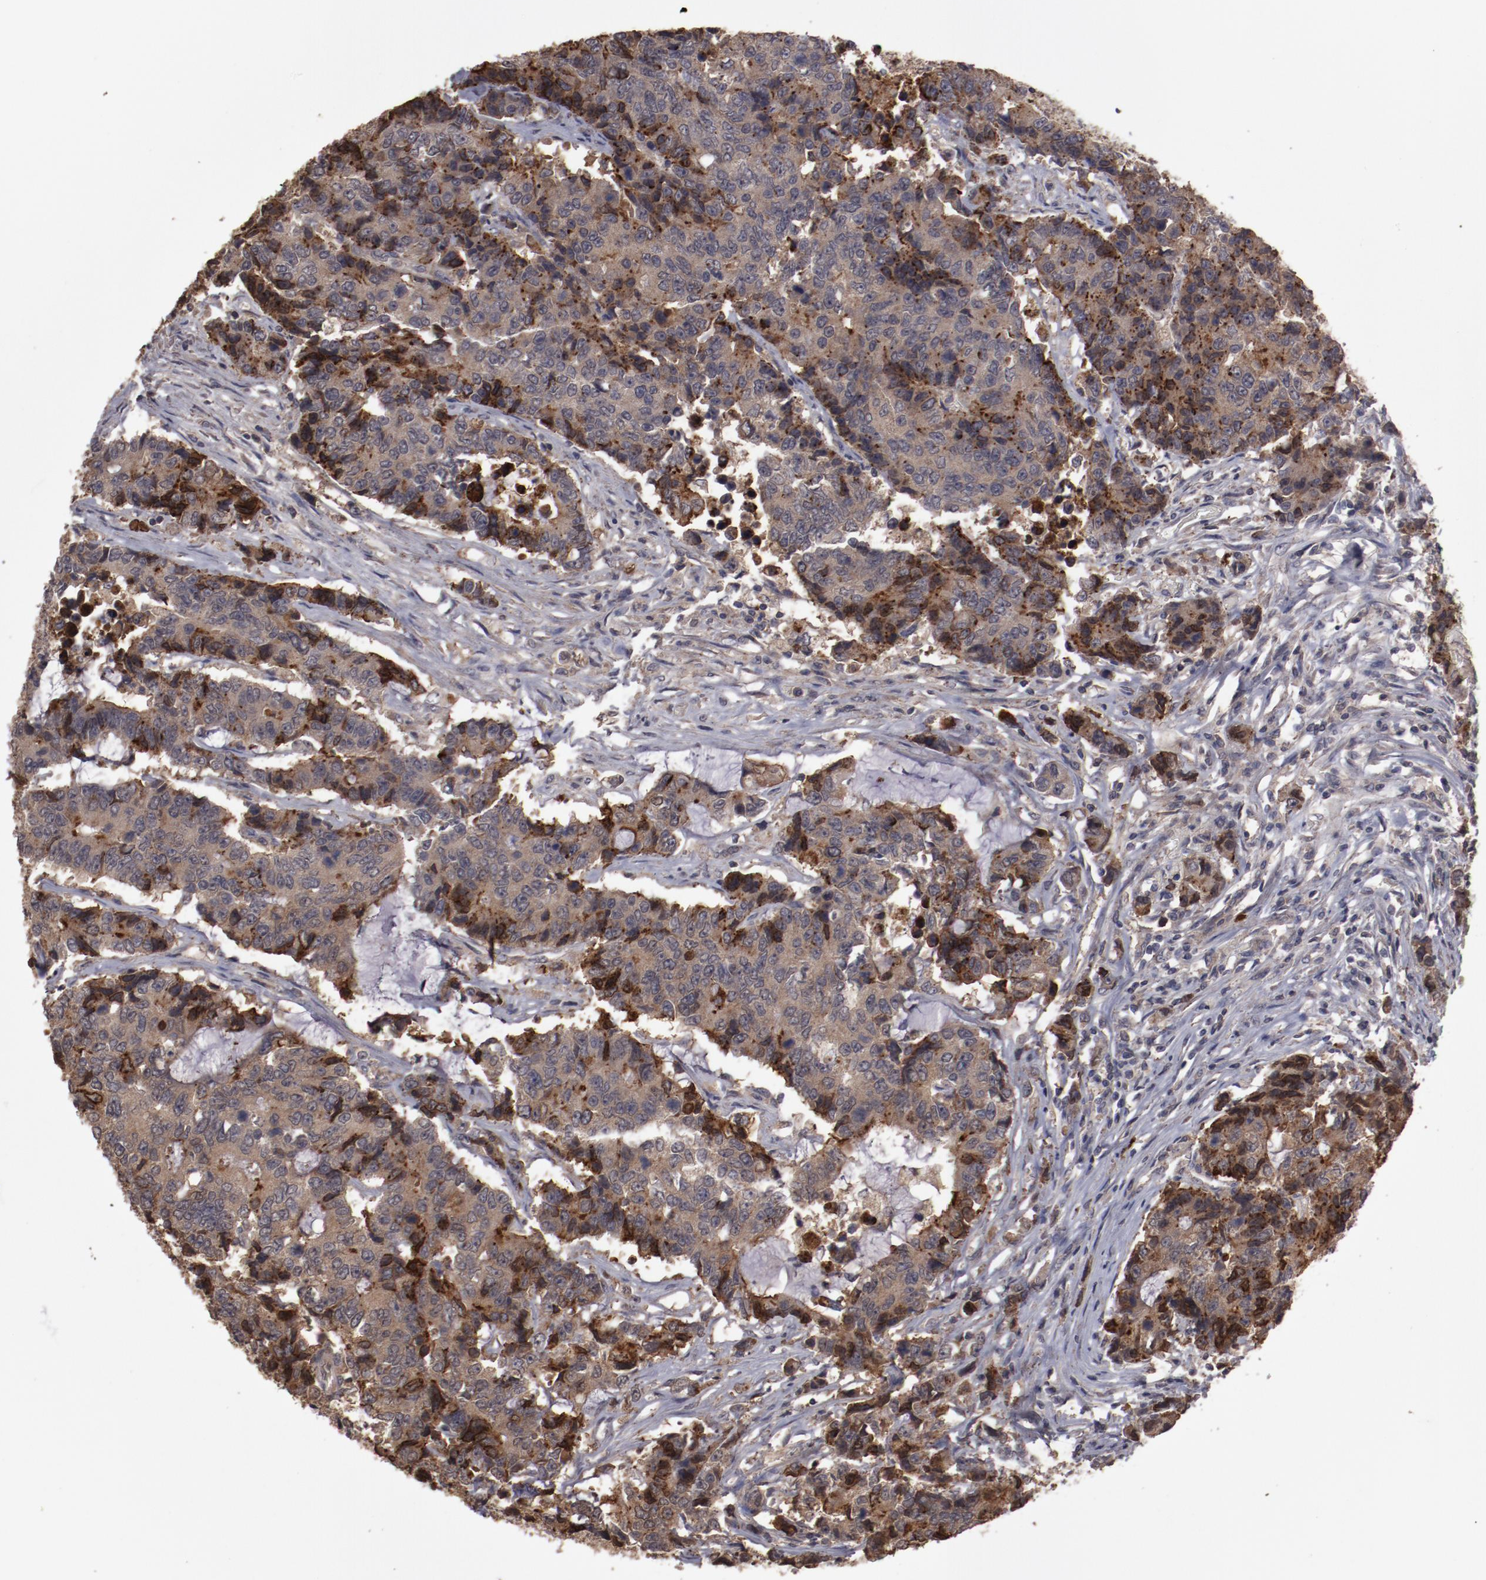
{"staining": {"intensity": "moderate", "quantity": ">75%", "location": "cytoplasmic/membranous"}, "tissue": "colorectal cancer", "cell_type": "Tumor cells", "image_type": "cancer", "snomed": [{"axis": "morphology", "description": "Adenocarcinoma, NOS"}, {"axis": "topography", "description": "Colon"}], "caption": "Immunohistochemistry image of human colorectal cancer (adenocarcinoma) stained for a protein (brown), which reveals medium levels of moderate cytoplasmic/membranous expression in about >75% of tumor cells.", "gene": "LRRC75B", "patient": {"sex": "female", "age": 86}}